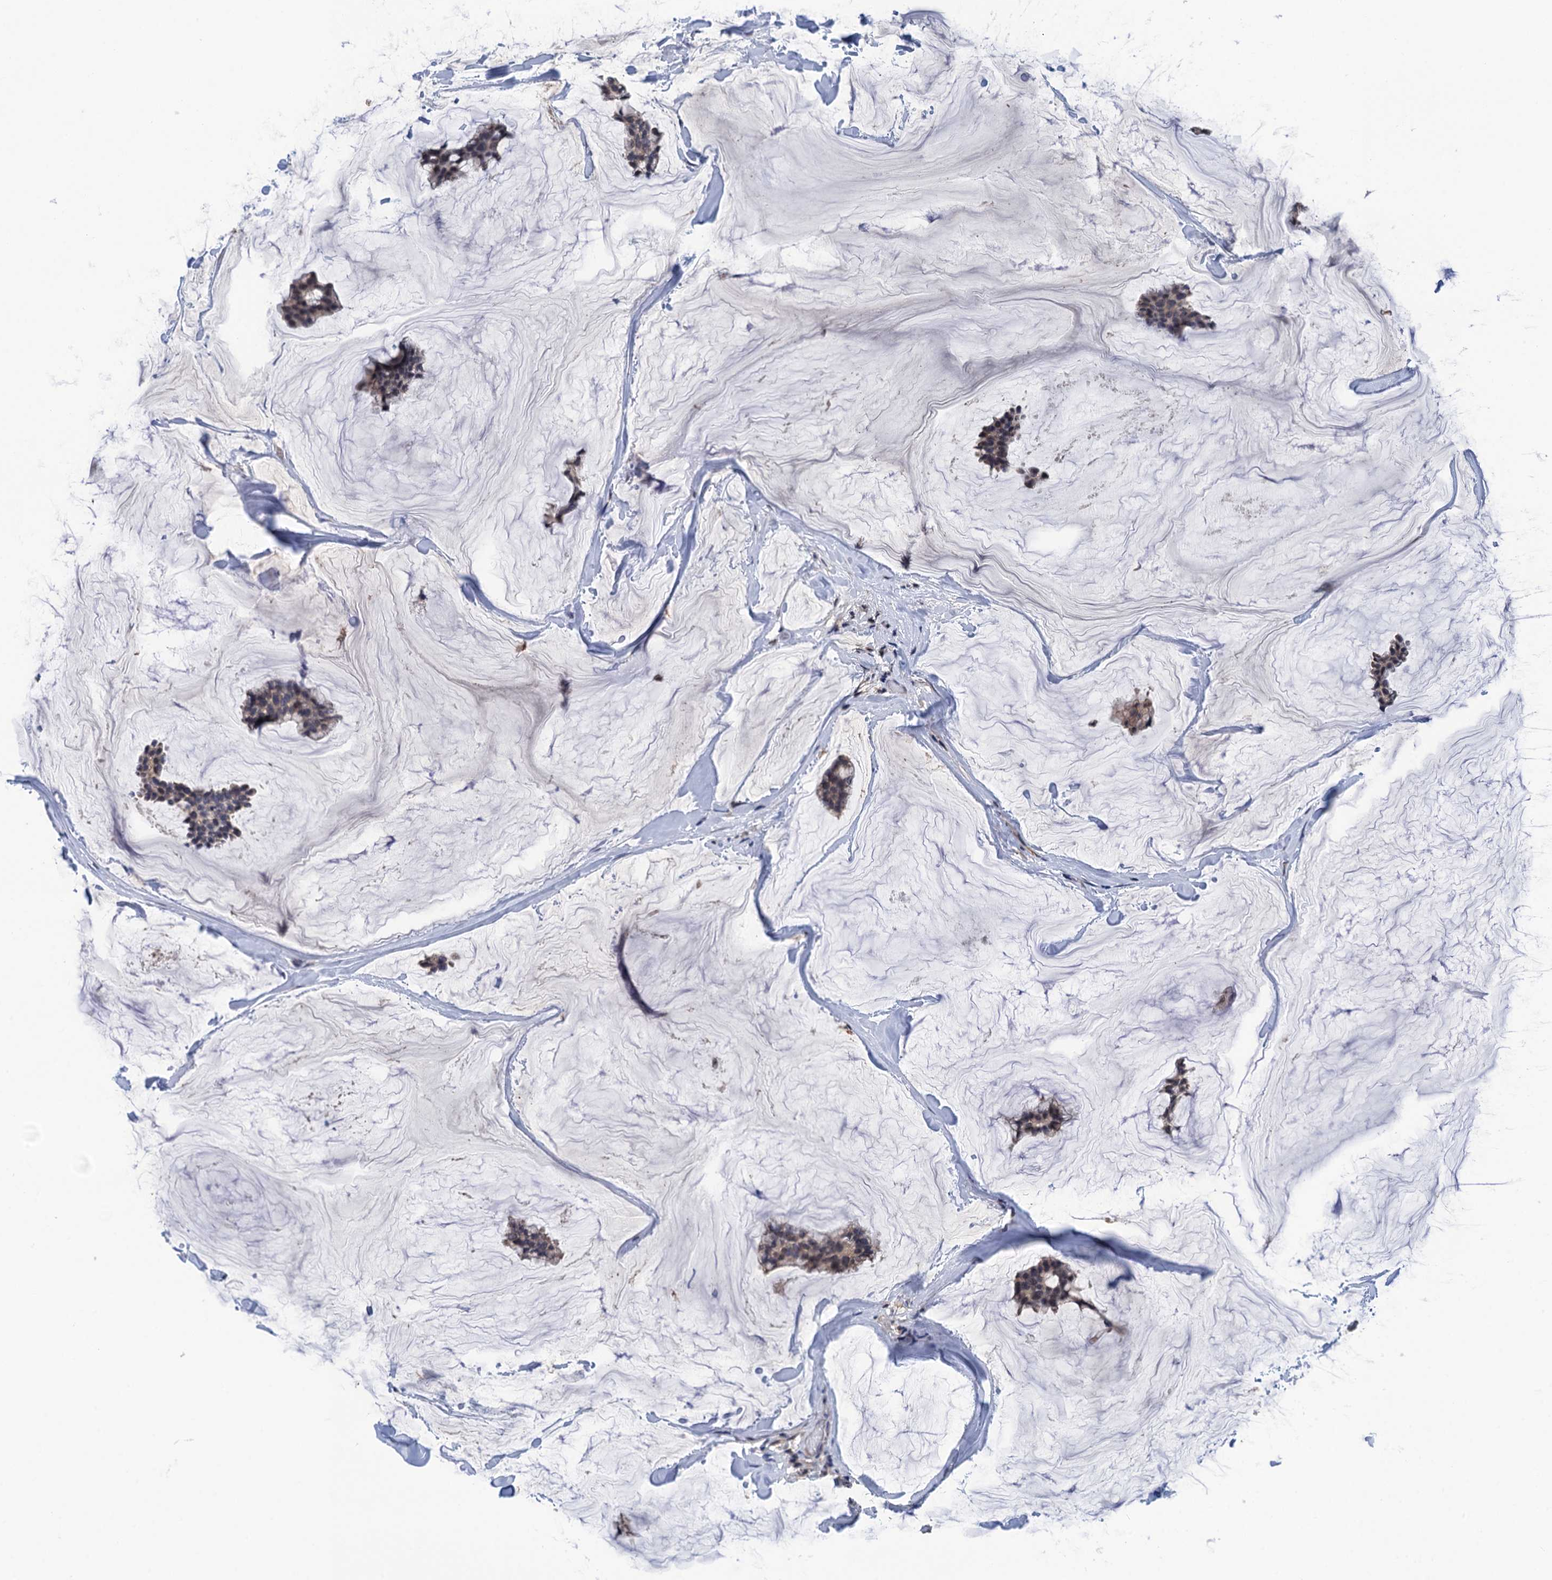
{"staining": {"intensity": "weak", "quantity": ">75%", "location": "cytoplasmic/membranous"}, "tissue": "breast cancer", "cell_type": "Tumor cells", "image_type": "cancer", "snomed": [{"axis": "morphology", "description": "Duct carcinoma"}, {"axis": "topography", "description": "Breast"}], "caption": "The histopathology image reveals a brown stain indicating the presence of a protein in the cytoplasmic/membranous of tumor cells in invasive ductal carcinoma (breast).", "gene": "ART5", "patient": {"sex": "female", "age": 93}}